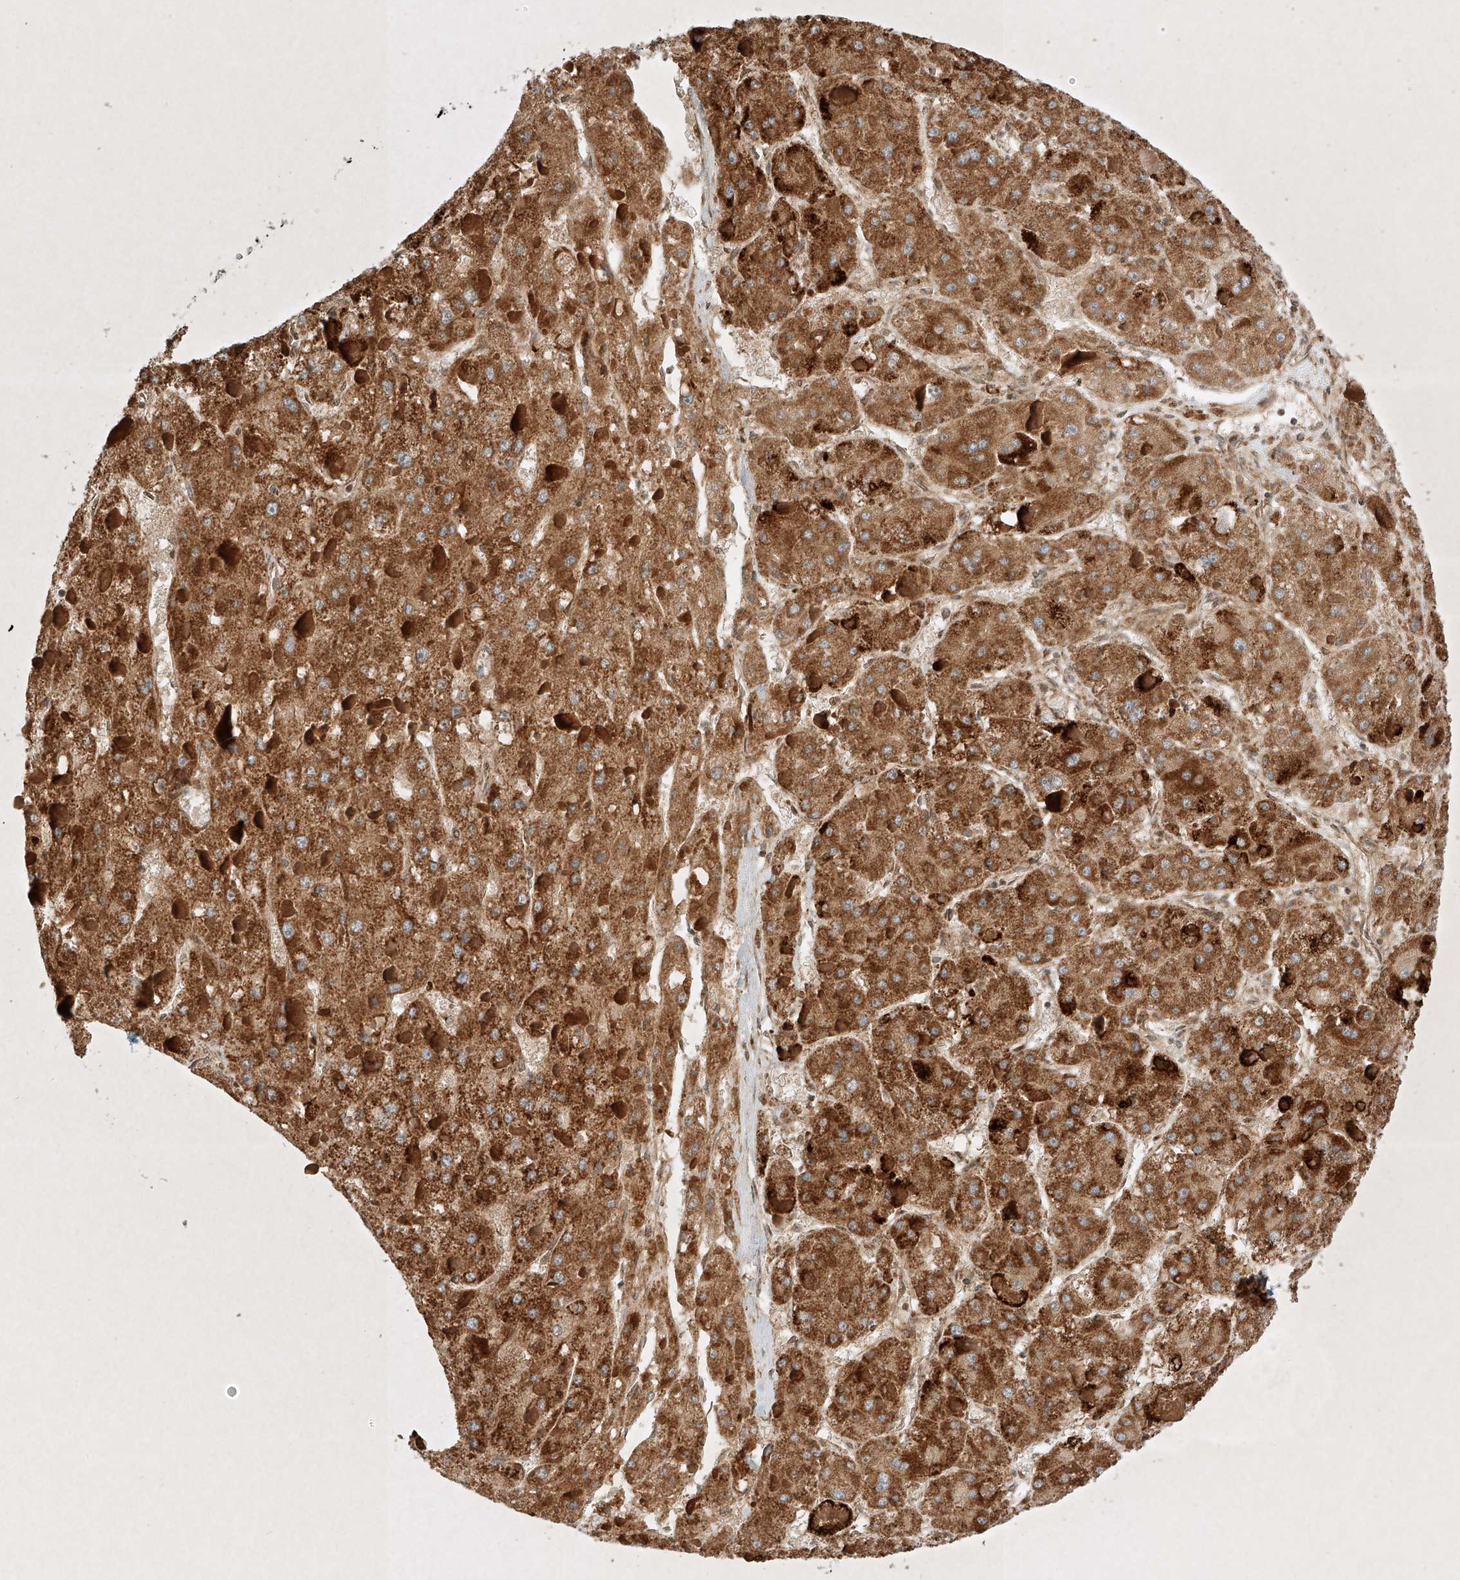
{"staining": {"intensity": "strong", "quantity": ">75%", "location": "cytoplasmic/membranous"}, "tissue": "liver cancer", "cell_type": "Tumor cells", "image_type": "cancer", "snomed": [{"axis": "morphology", "description": "Carcinoma, Hepatocellular, NOS"}, {"axis": "topography", "description": "Liver"}], "caption": "Human liver hepatocellular carcinoma stained for a protein (brown) demonstrates strong cytoplasmic/membranous positive positivity in about >75% of tumor cells.", "gene": "EPG5", "patient": {"sex": "female", "age": 73}}